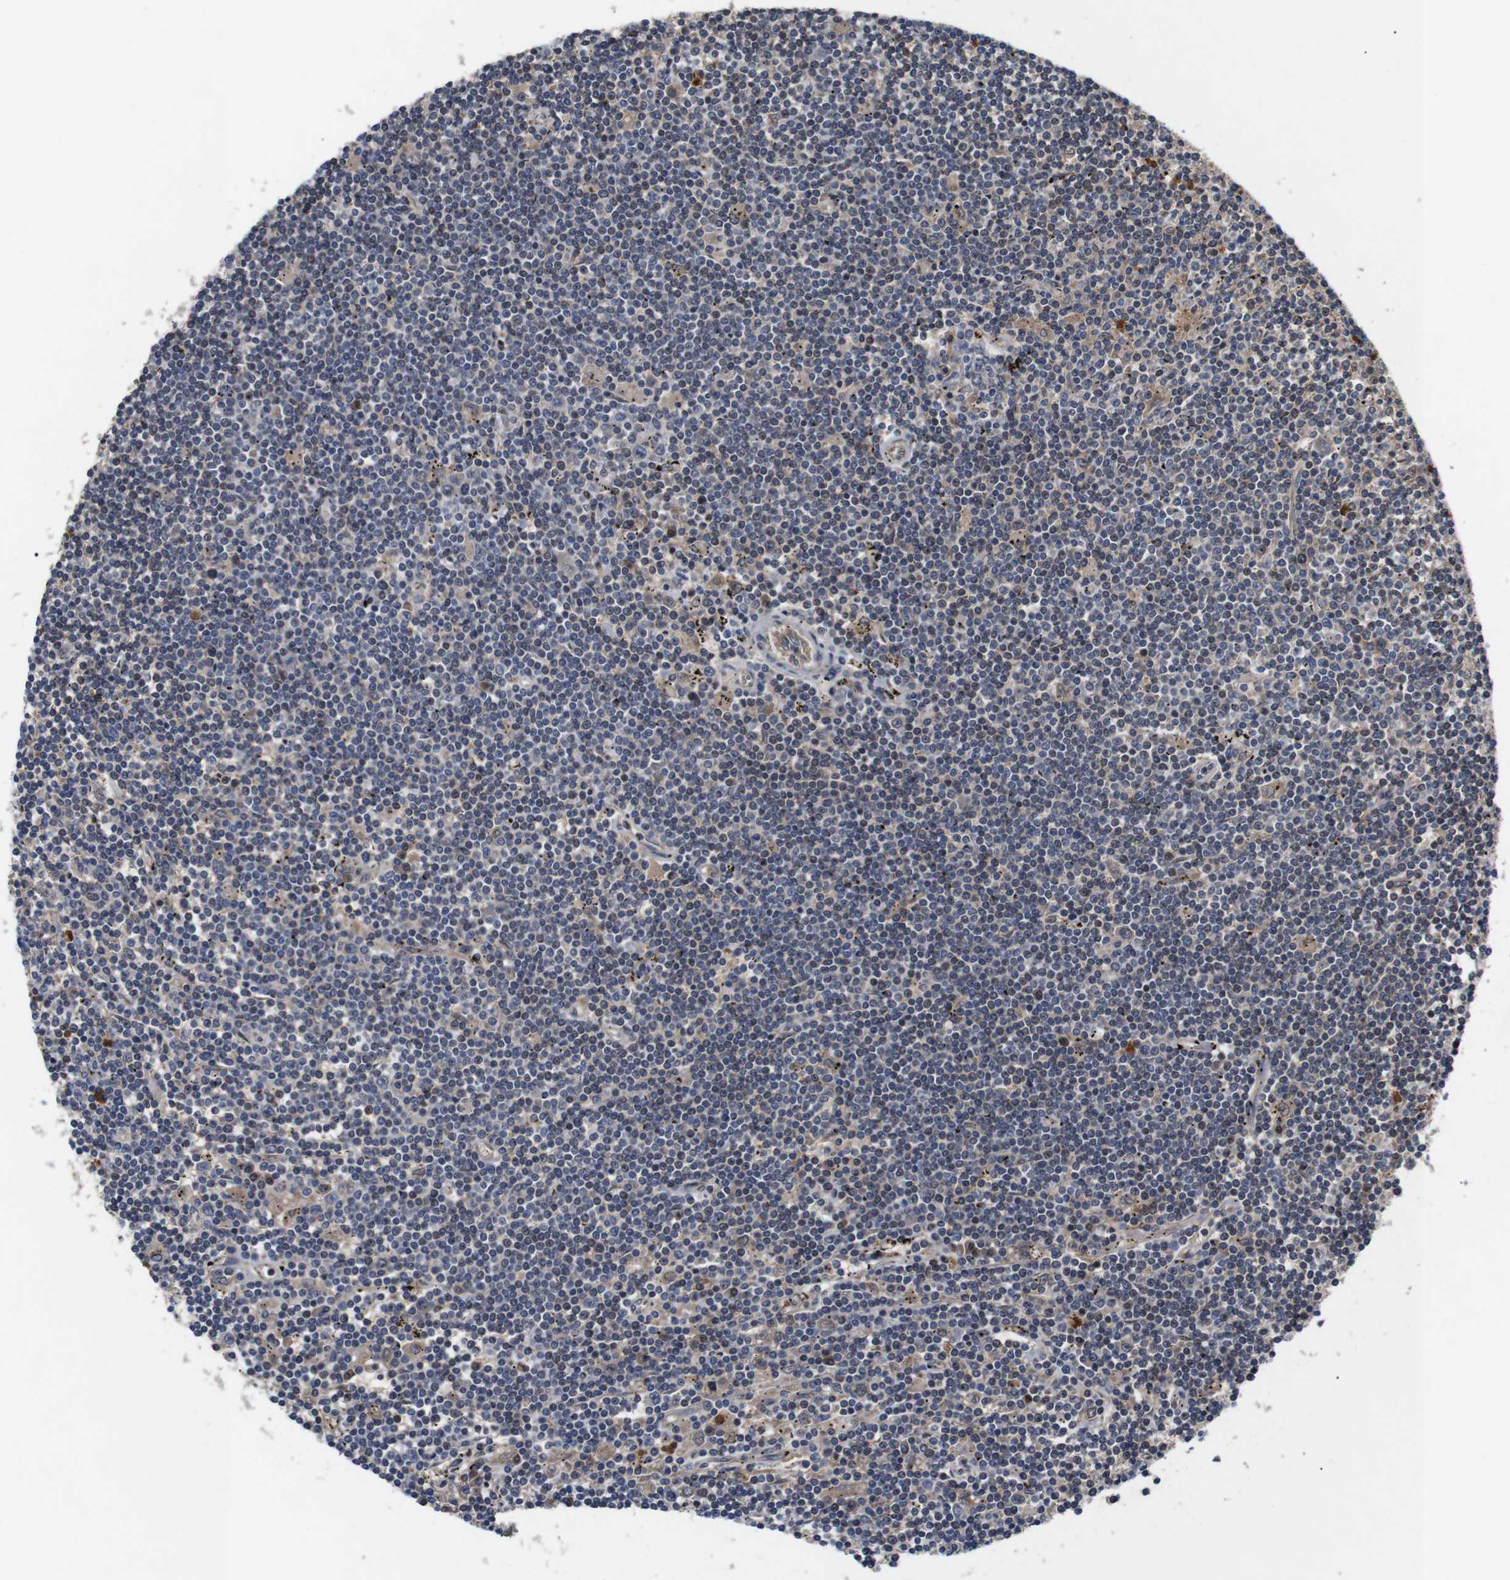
{"staining": {"intensity": "weak", "quantity": ">75%", "location": "cytoplasmic/membranous"}, "tissue": "lymphoma", "cell_type": "Tumor cells", "image_type": "cancer", "snomed": [{"axis": "morphology", "description": "Malignant lymphoma, non-Hodgkin's type, Low grade"}, {"axis": "topography", "description": "Spleen"}], "caption": "IHC staining of malignant lymphoma, non-Hodgkin's type (low-grade), which displays low levels of weak cytoplasmic/membranous staining in about >75% of tumor cells indicating weak cytoplasmic/membranous protein staining. The staining was performed using DAB (brown) for protein detection and nuclei were counterstained in hematoxylin (blue).", "gene": "DDR1", "patient": {"sex": "male", "age": 76}}